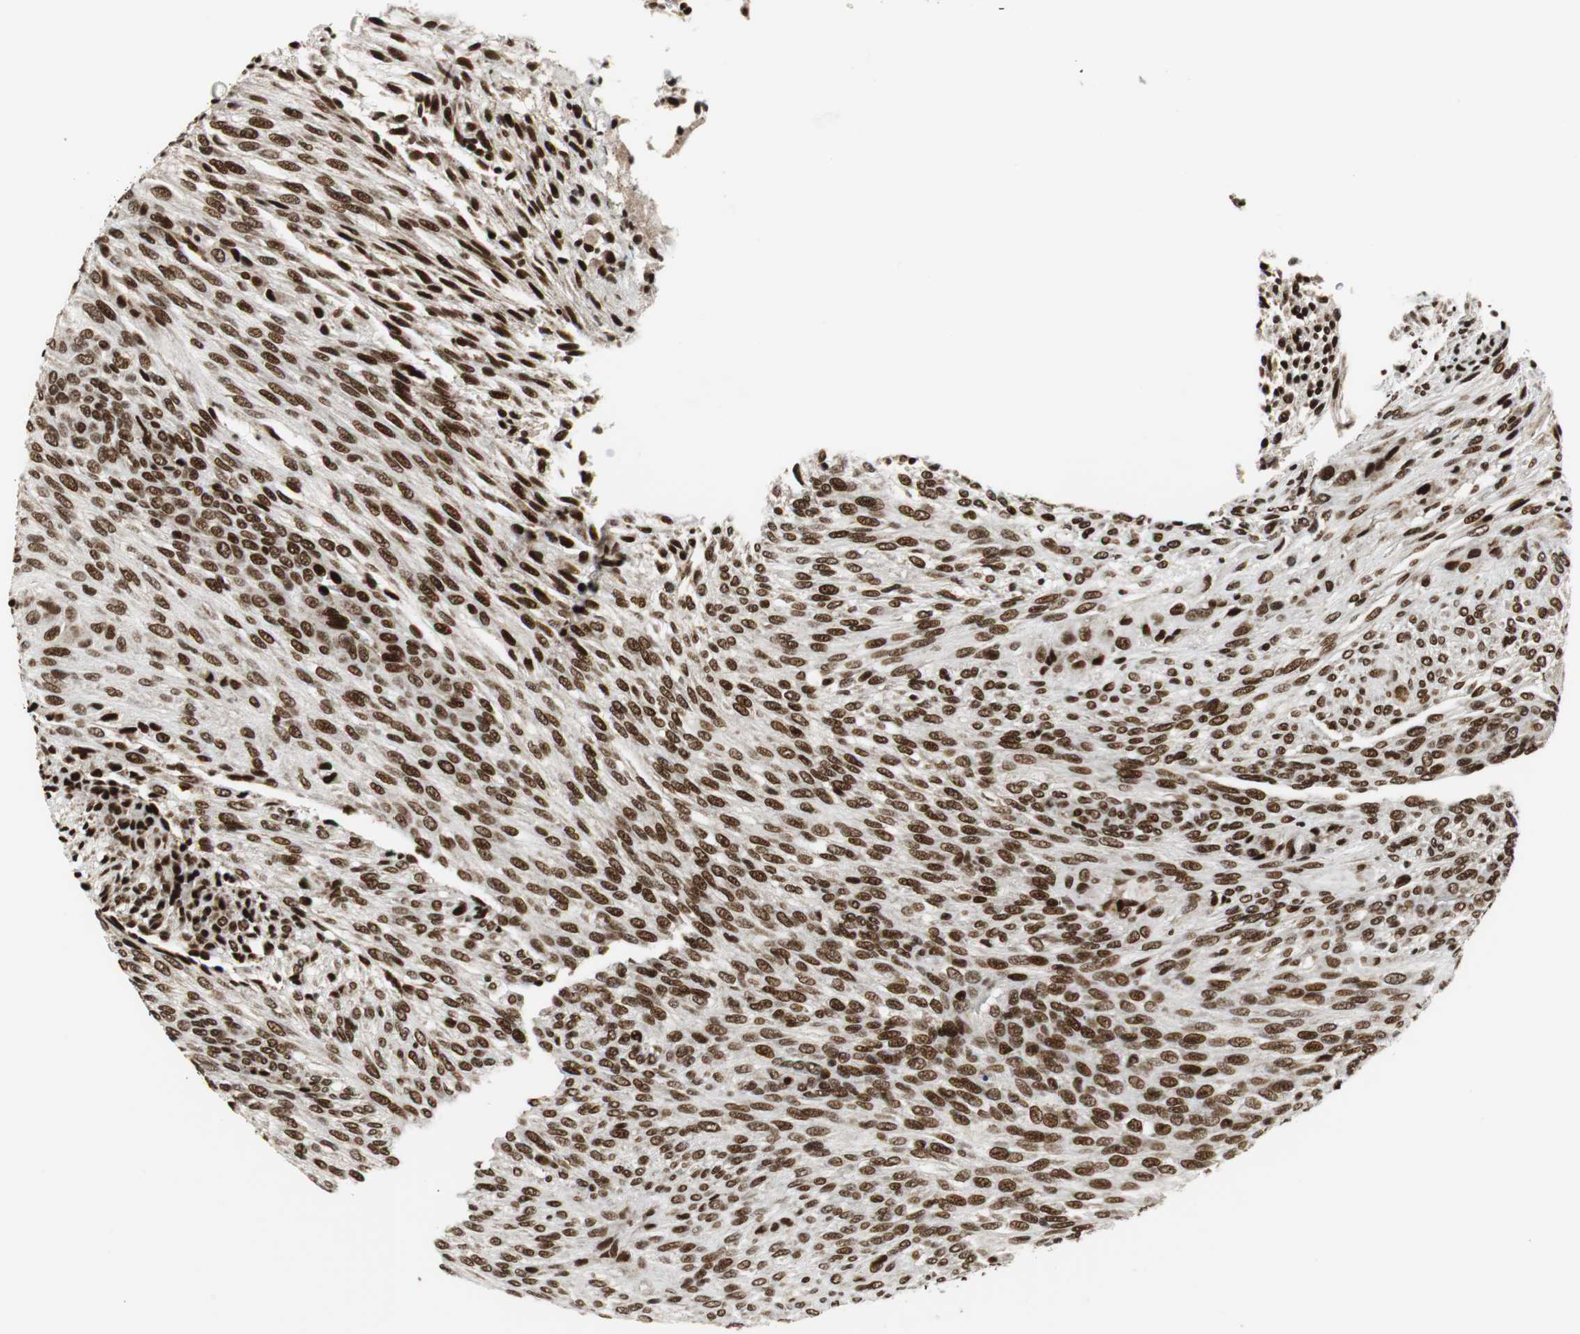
{"staining": {"intensity": "strong", "quantity": ">75%", "location": "nuclear"}, "tissue": "glioma", "cell_type": "Tumor cells", "image_type": "cancer", "snomed": [{"axis": "morphology", "description": "Glioma, malignant, High grade"}, {"axis": "topography", "description": "Cerebral cortex"}], "caption": "DAB (3,3'-diaminobenzidine) immunohistochemical staining of glioma shows strong nuclear protein expression in approximately >75% of tumor cells.", "gene": "HDAC1", "patient": {"sex": "female", "age": 55}}